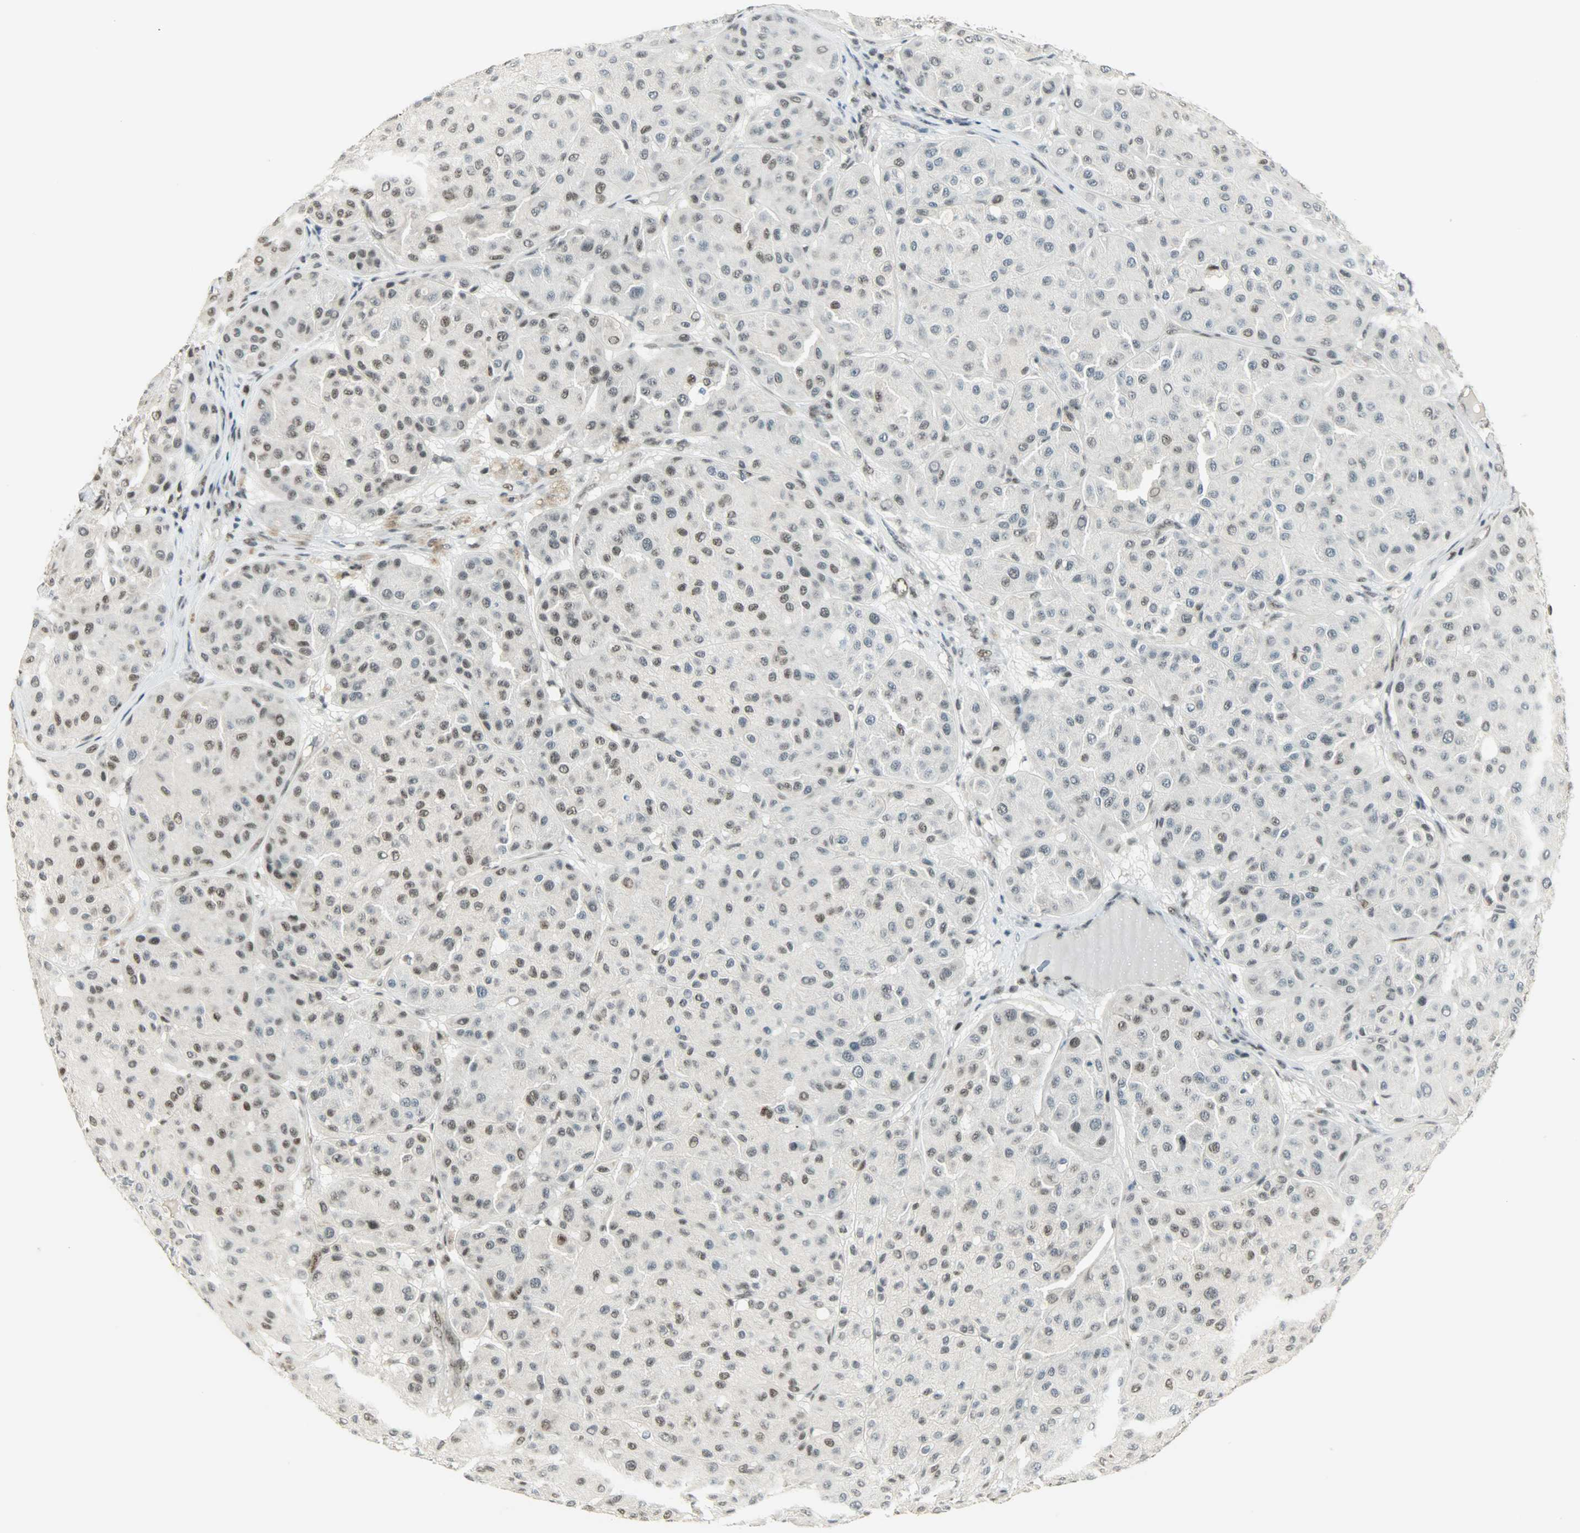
{"staining": {"intensity": "moderate", "quantity": ">75%", "location": "nuclear"}, "tissue": "melanoma", "cell_type": "Tumor cells", "image_type": "cancer", "snomed": [{"axis": "morphology", "description": "Normal tissue, NOS"}, {"axis": "morphology", "description": "Malignant melanoma, Metastatic site"}, {"axis": "topography", "description": "Skin"}], "caption": "Protein staining exhibits moderate nuclear expression in about >75% of tumor cells in malignant melanoma (metastatic site). Ihc stains the protein of interest in brown and the nuclei are stained blue.", "gene": "SUGP1", "patient": {"sex": "male", "age": 41}}